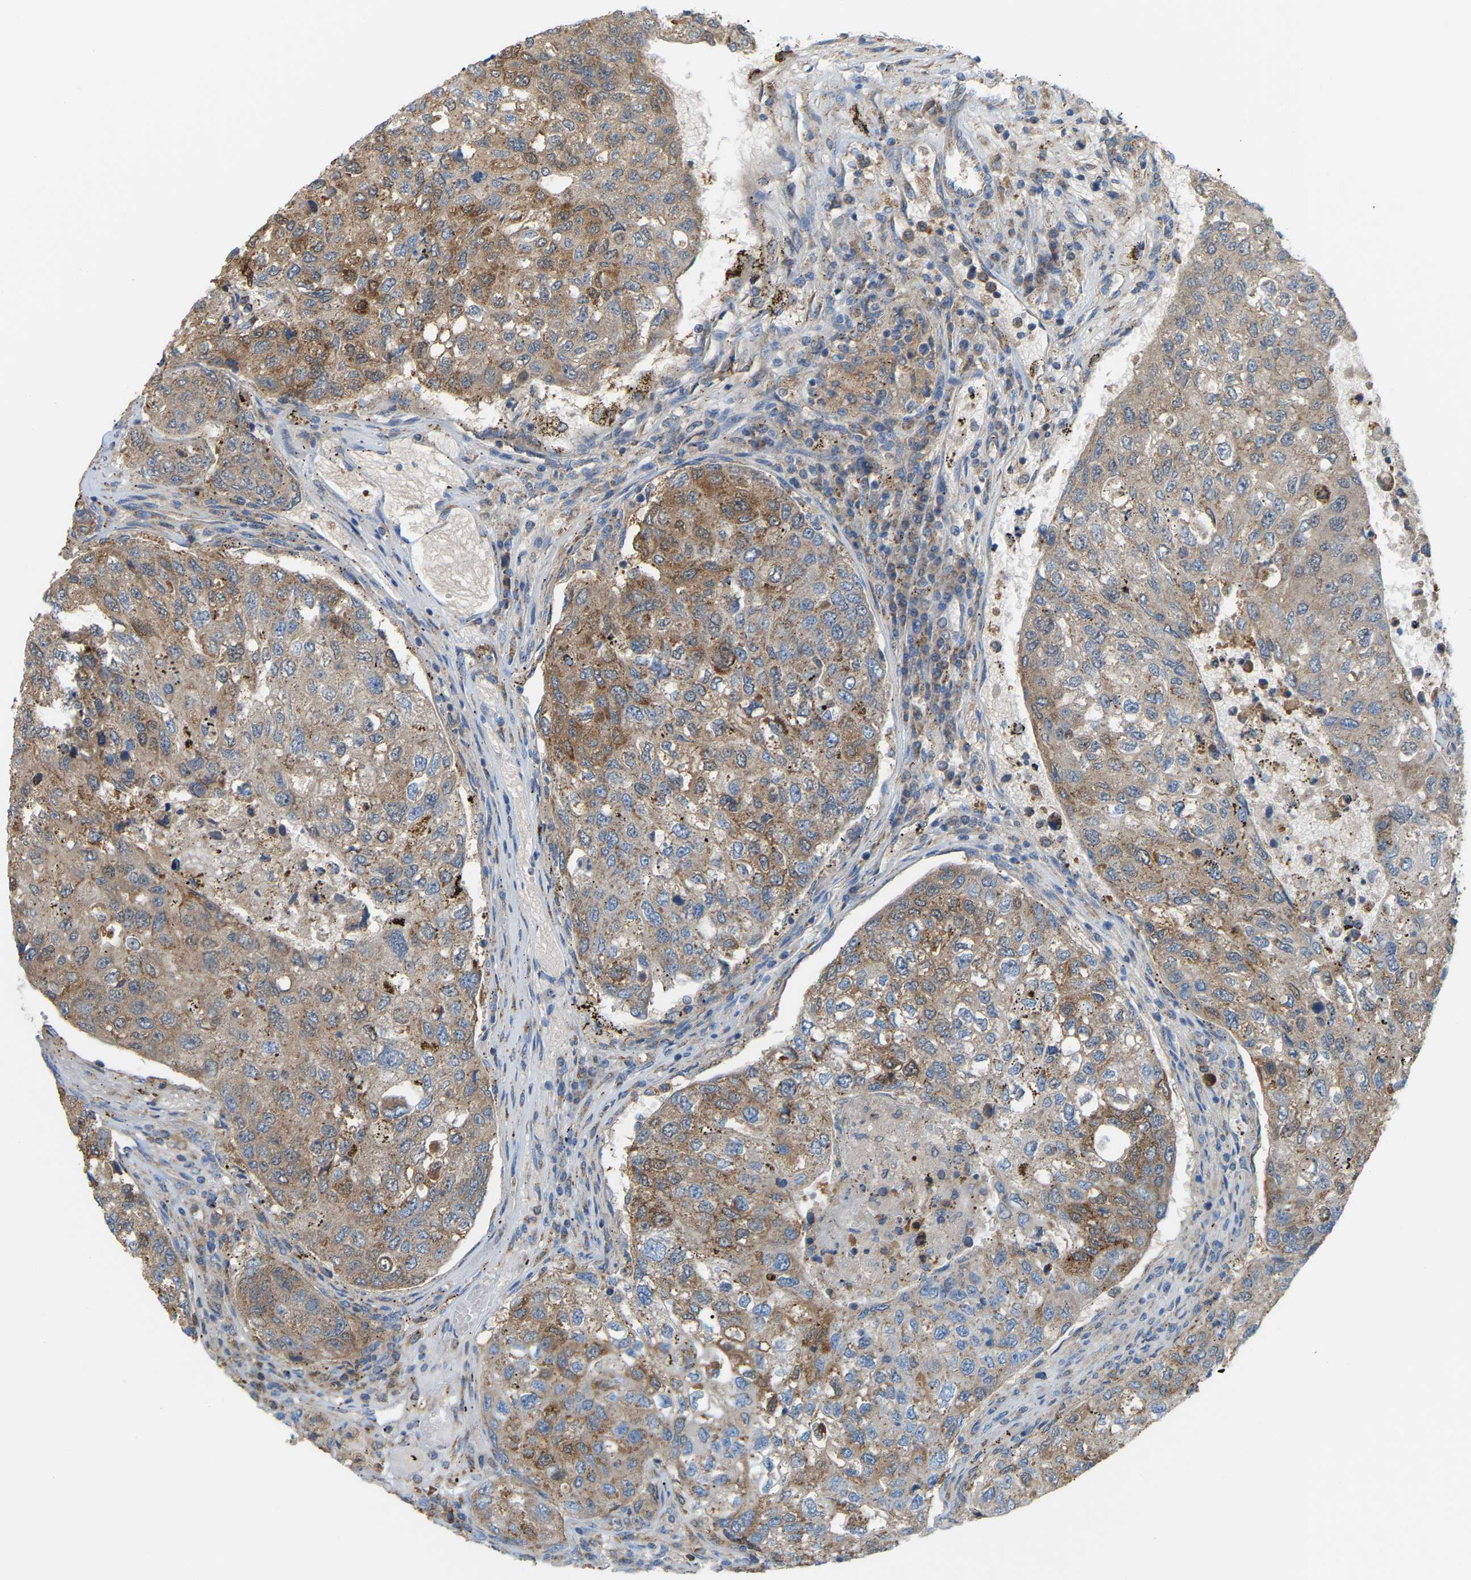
{"staining": {"intensity": "moderate", "quantity": ">75%", "location": "cytoplasmic/membranous"}, "tissue": "urothelial cancer", "cell_type": "Tumor cells", "image_type": "cancer", "snomed": [{"axis": "morphology", "description": "Urothelial carcinoma, High grade"}, {"axis": "topography", "description": "Lymph node"}, {"axis": "topography", "description": "Urinary bladder"}], "caption": "DAB immunohistochemical staining of human urothelial cancer reveals moderate cytoplasmic/membranous protein staining in about >75% of tumor cells.", "gene": "CROT", "patient": {"sex": "male", "age": 51}}